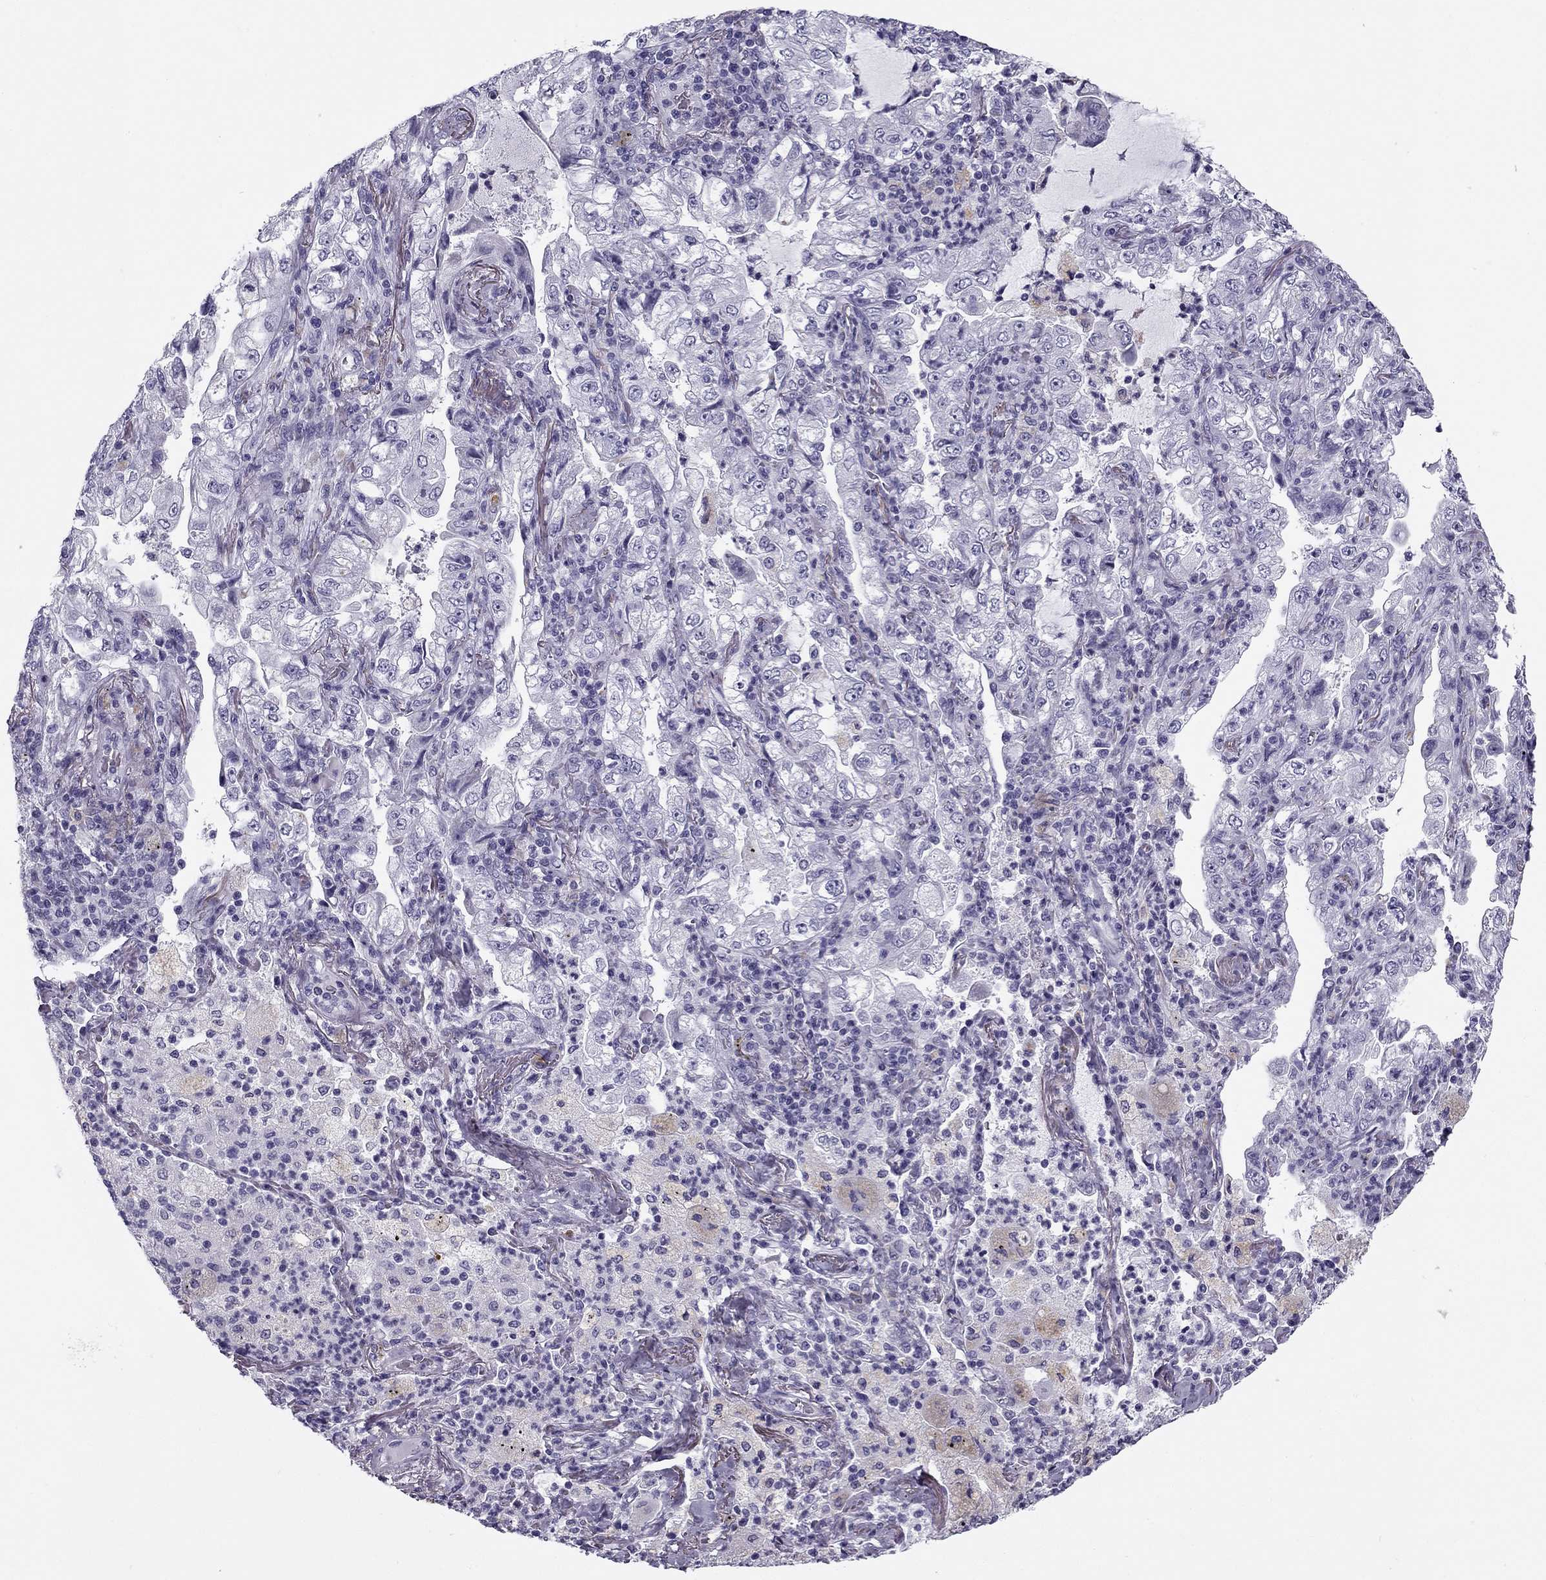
{"staining": {"intensity": "negative", "quantity": "none", "location": "none"}, "tissue": "lung cancer", "cell_type": "Tumor cells", "image_type": "cancer", "snomed": [{"axis": "morphology", "description": "Adenocarcinoma, NOS"}, {"axis": "topography", "description": "Lung"}], "caption": "Image shows no protein expression in tumor cells of lung adenocarcinoma tissue. The staining is performed using DAB (3,3'-diaminobenzidine) brown chromogen with nuclei counter-stained in using hematoxylin.", "gene": "MC5R", "patient": {"sex": "female", "age": 73}}